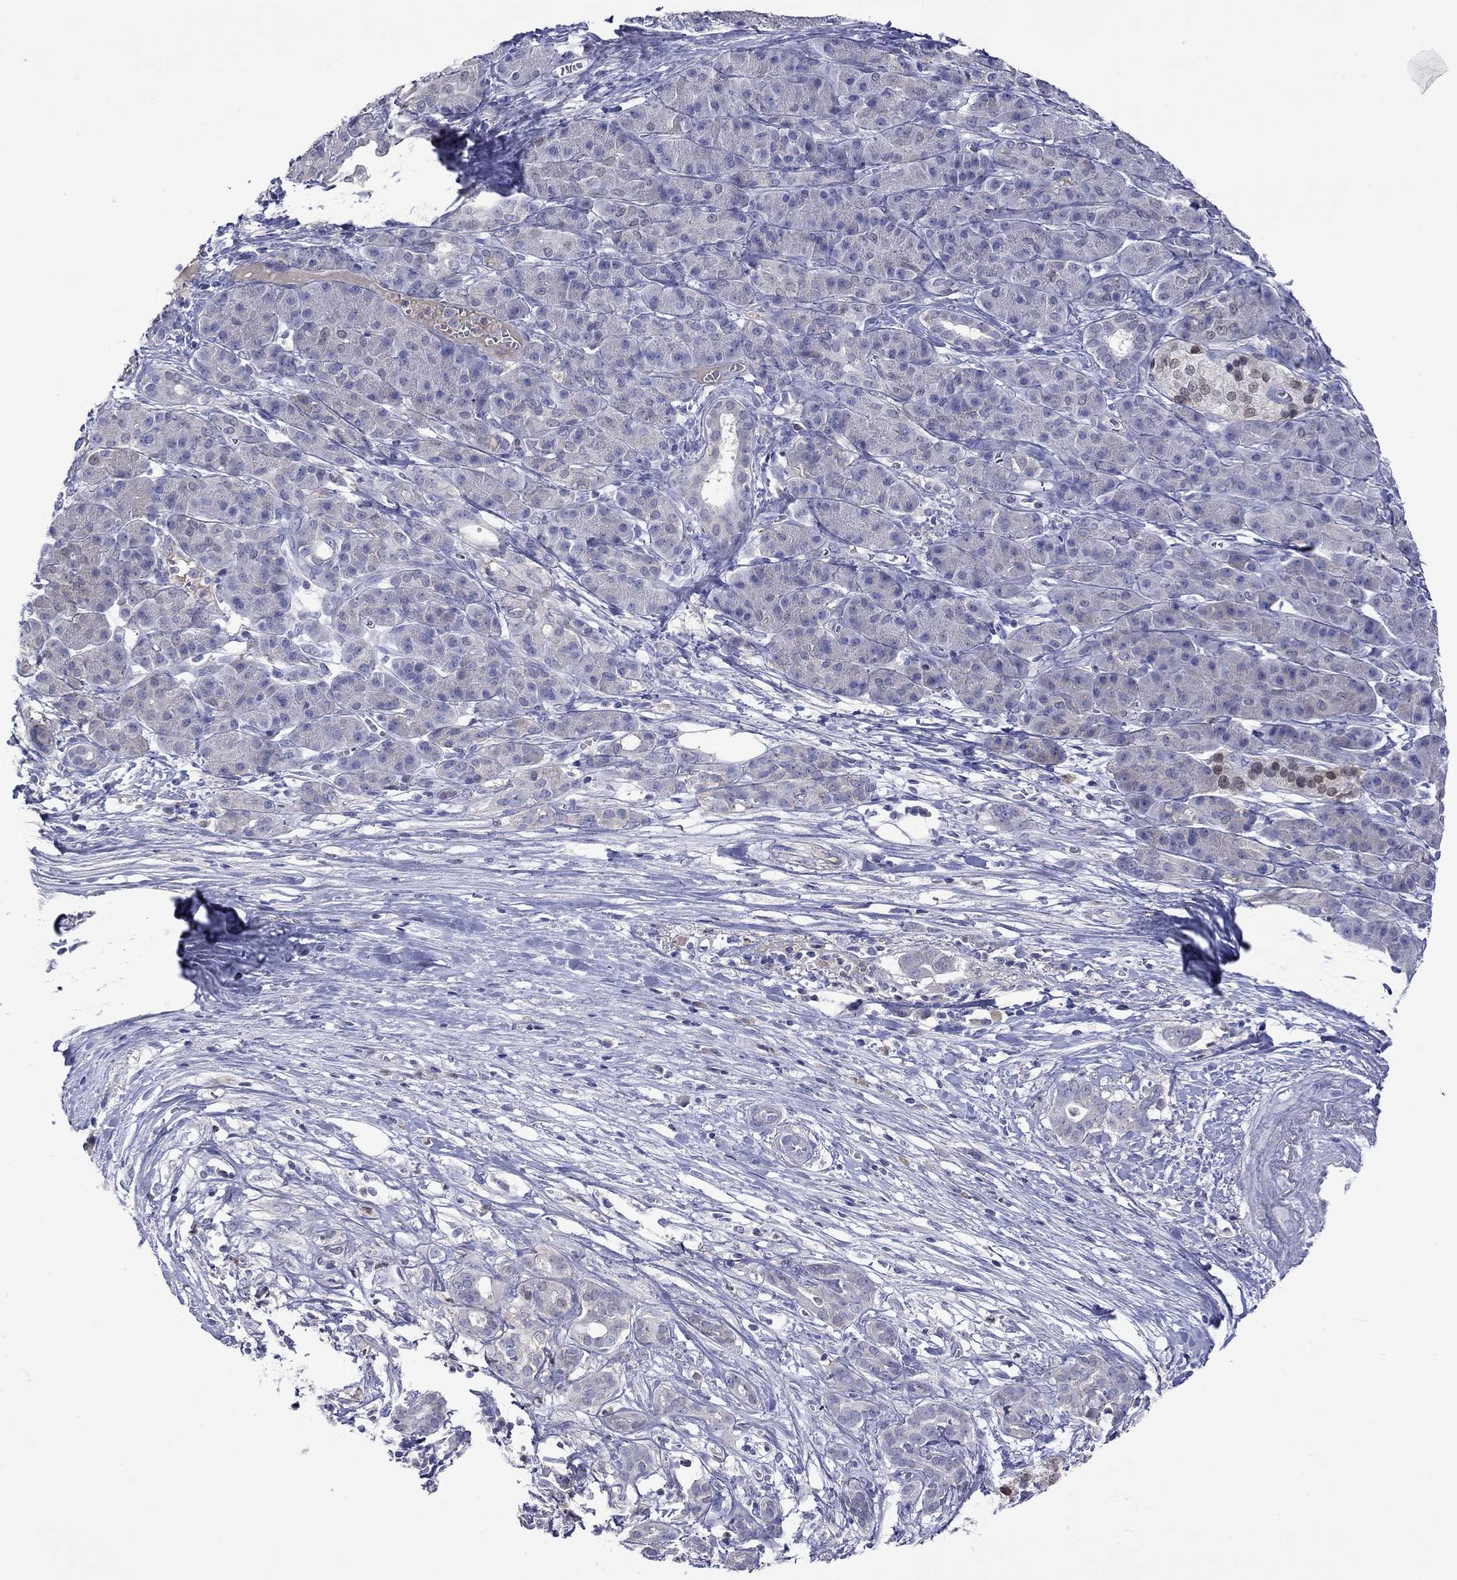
{"staining": {"intensity": "negative", "quantity": "none", "location": "none"}, "tissue": "pancreatic cancer", "cell_type": "Tumor cells", "image_type": "cancer", "snomed": [{"axis": "morphology", "description": "Adenocarcinoma, NOS"}, {"axis": "topography", "description": "Pancreas"}], "caption": "Immunohistochemistry photomicrograph of human adenocarcinoma (pancreatic) stained for a protein (brown), which displays no positivity in tumor cells. (DAB (3,3'-diaminobenzidine) immunohistochemistry visualized using brightfield microscopy, high magnification).", "gene": "LRFN4", "patient": {"sex": "male", "age": 61}}